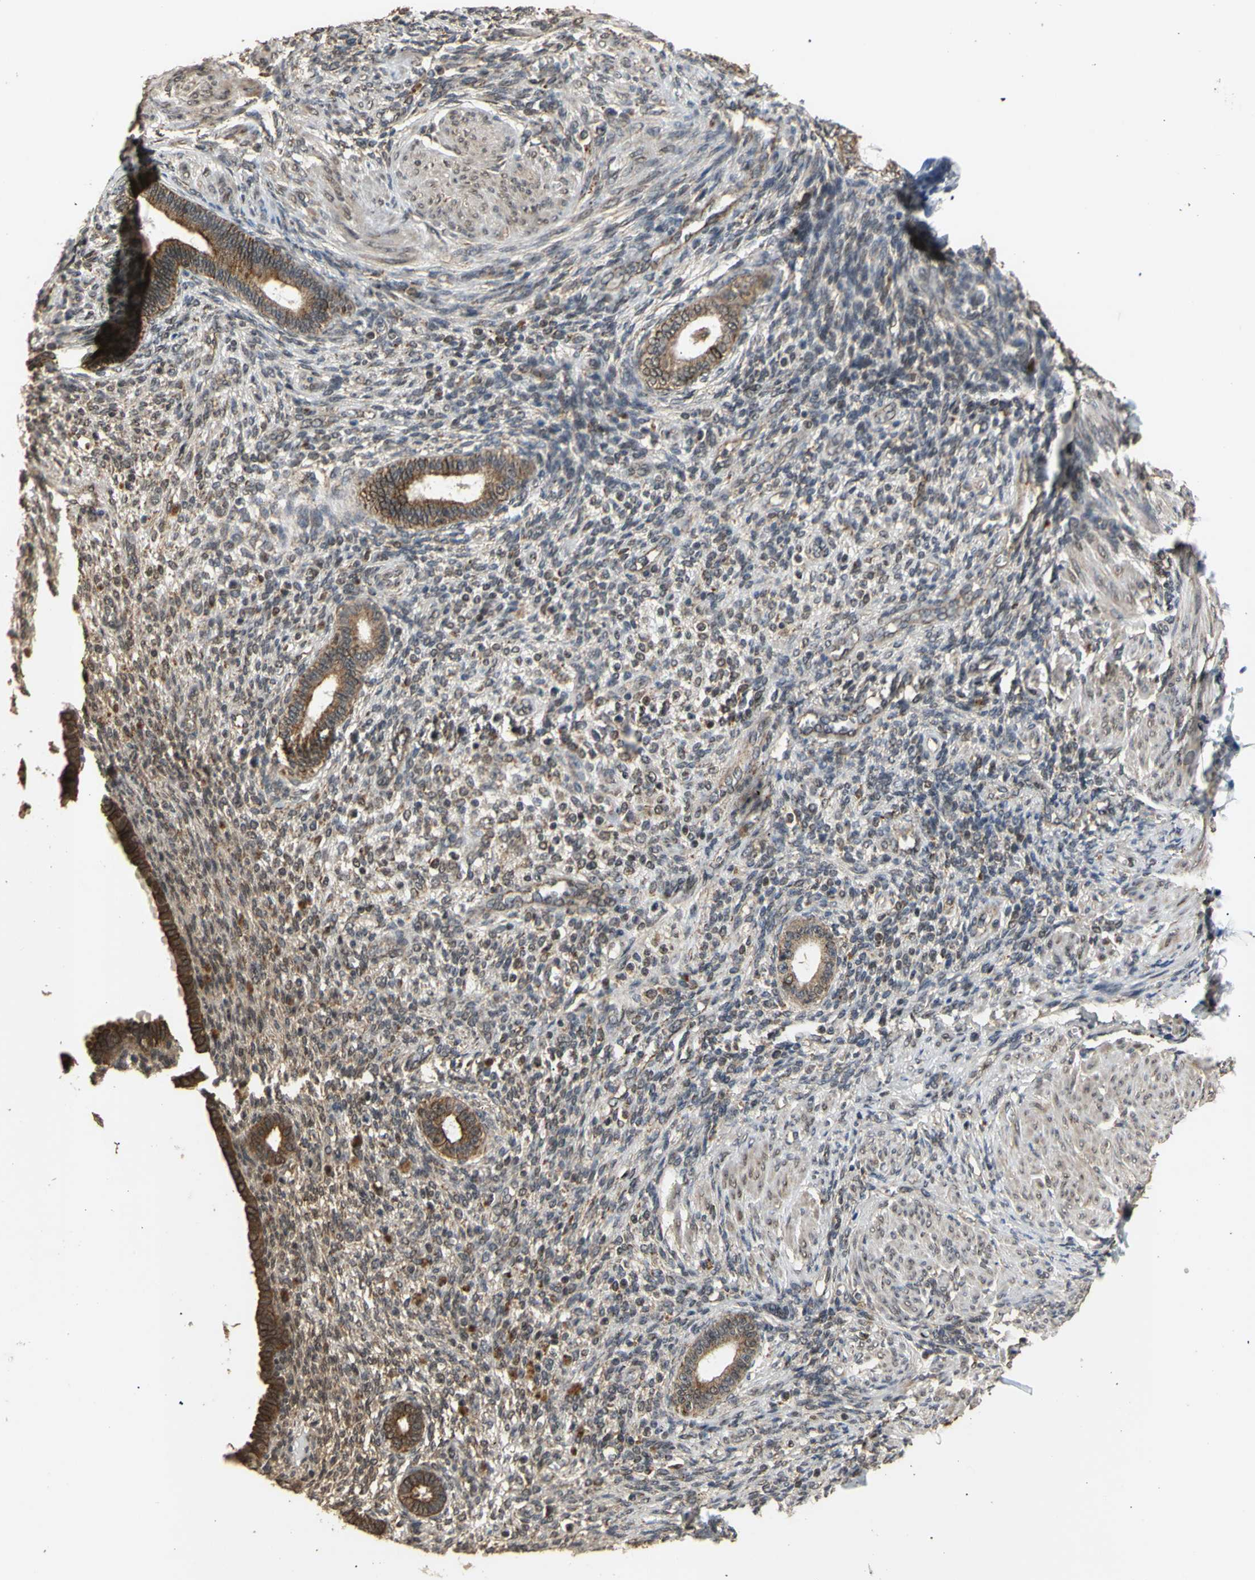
{"staining": {"intensity": "negative", "quantity": "none", "location": "none"}, "tissue": "endometrium", "cell_type": "Cells in endometrial stroma", "image_type": "normal", "snomed": [{"axis": "morphology", "description": "Normal tissue, NOS"}, {"axis": "topography", "description": "Endometrium"}], "caption": "Immunohistochemistry of unremarkable human endometrium displays no positivity in cells in endometrial stroma.", "gene": "GTF2E2", "patient": {"sex": "female", "age": 72}}